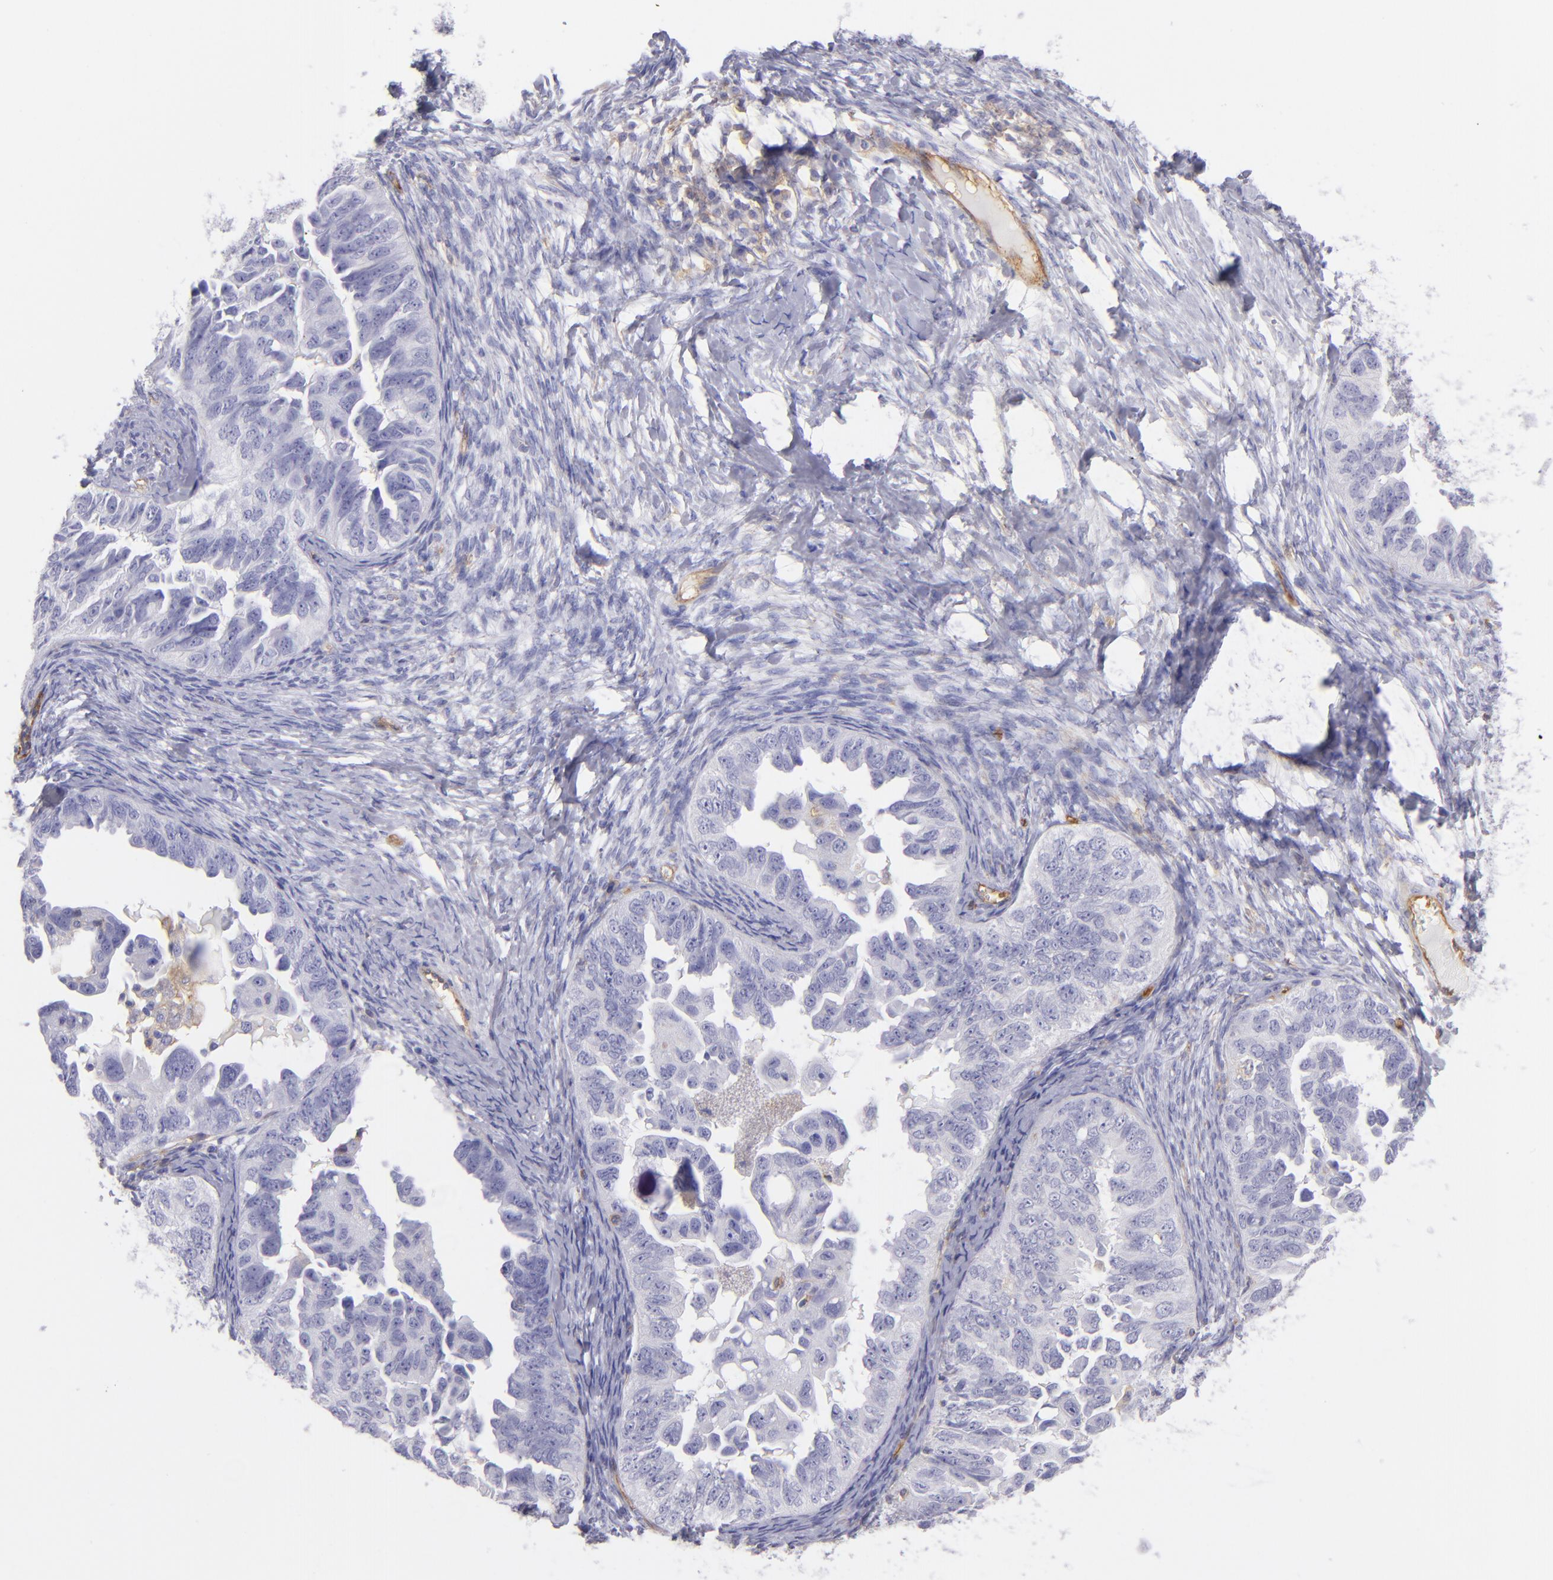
{"staining": {"intensity": "negative", "quantity": "none", "location": "none"}, "tissue": "ovarian cancer", "cell_type": "Tumor cells", "image_type": "cancer", "snomed": [{"axis": "morphology", "description": "Cystadenocarcinoma, serous, NOS"}, {"axis": "topography", "description": "Ovary"}], "caption": "An immunohistochemistry (IHC) image of serous cystadenocarcinoma (ovarian) is shown. There is no staining in tumor cells of serous cystadenocarcinoma (ovarian). Brightfield microscopy of immunohistochemistry (IHC) stained with DAB (3,3'-diaminobenzidine) (brown) and hematoxylin (blue), captured at high magnification.", "gene": "ENTPD1", "patient": {"sex": "female", "age": 82}}